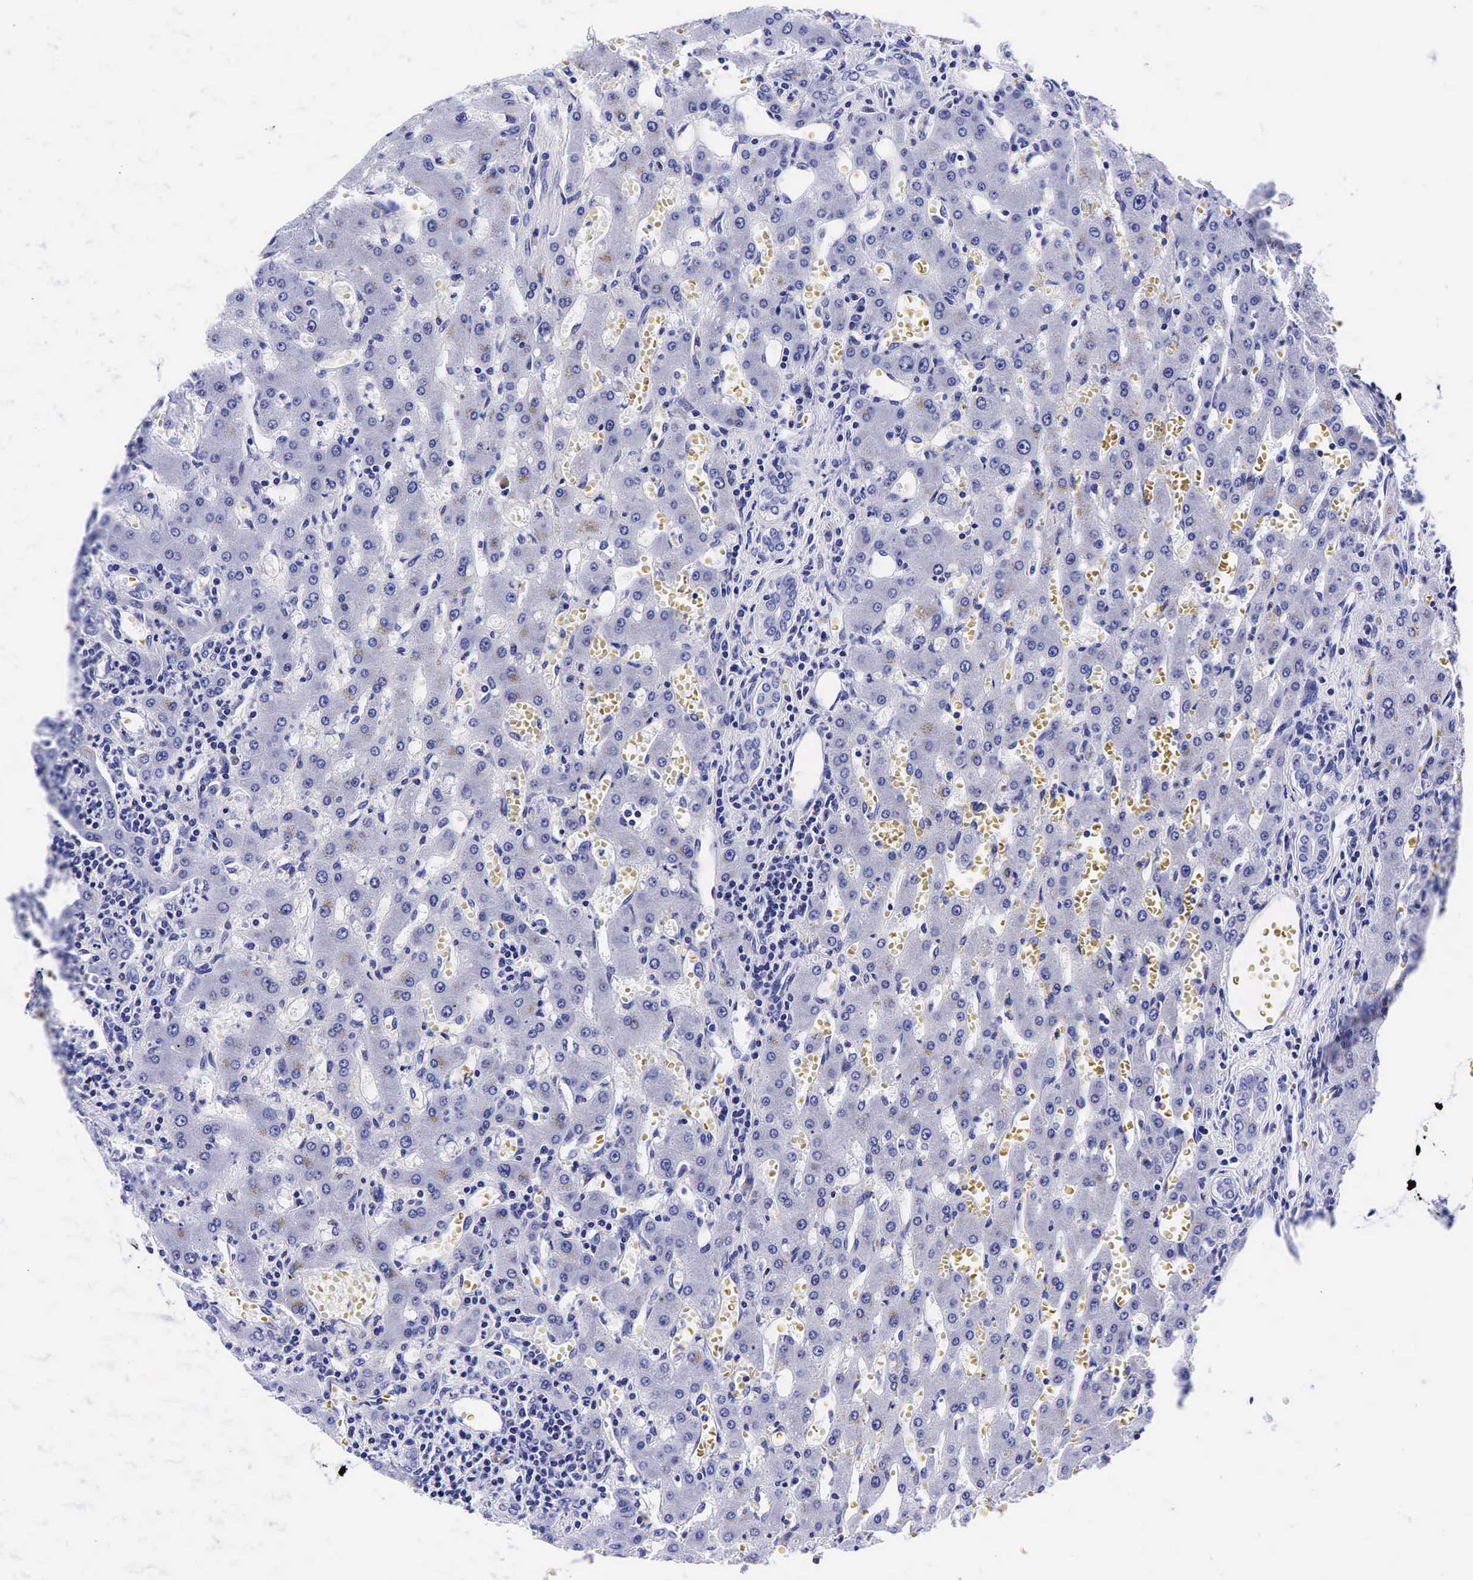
{"staining": {"intensity": "negative", "quantity": "none", "location": "none"}, "tissue": "liver", "cell_type": "Cholangiocytes", "image_type": "normal", "snomed": [{"axis": "morphology", "description": "Normal tissue, NOS"}, {"axis": "topography", "description": "Liver"}], "caption": "Immunohistochemical staining of unremarkable human liver exhibits no significant staining in cholangiocytes.", "gene": "GCG", "patient": {"sex": "female", "age": 30}}